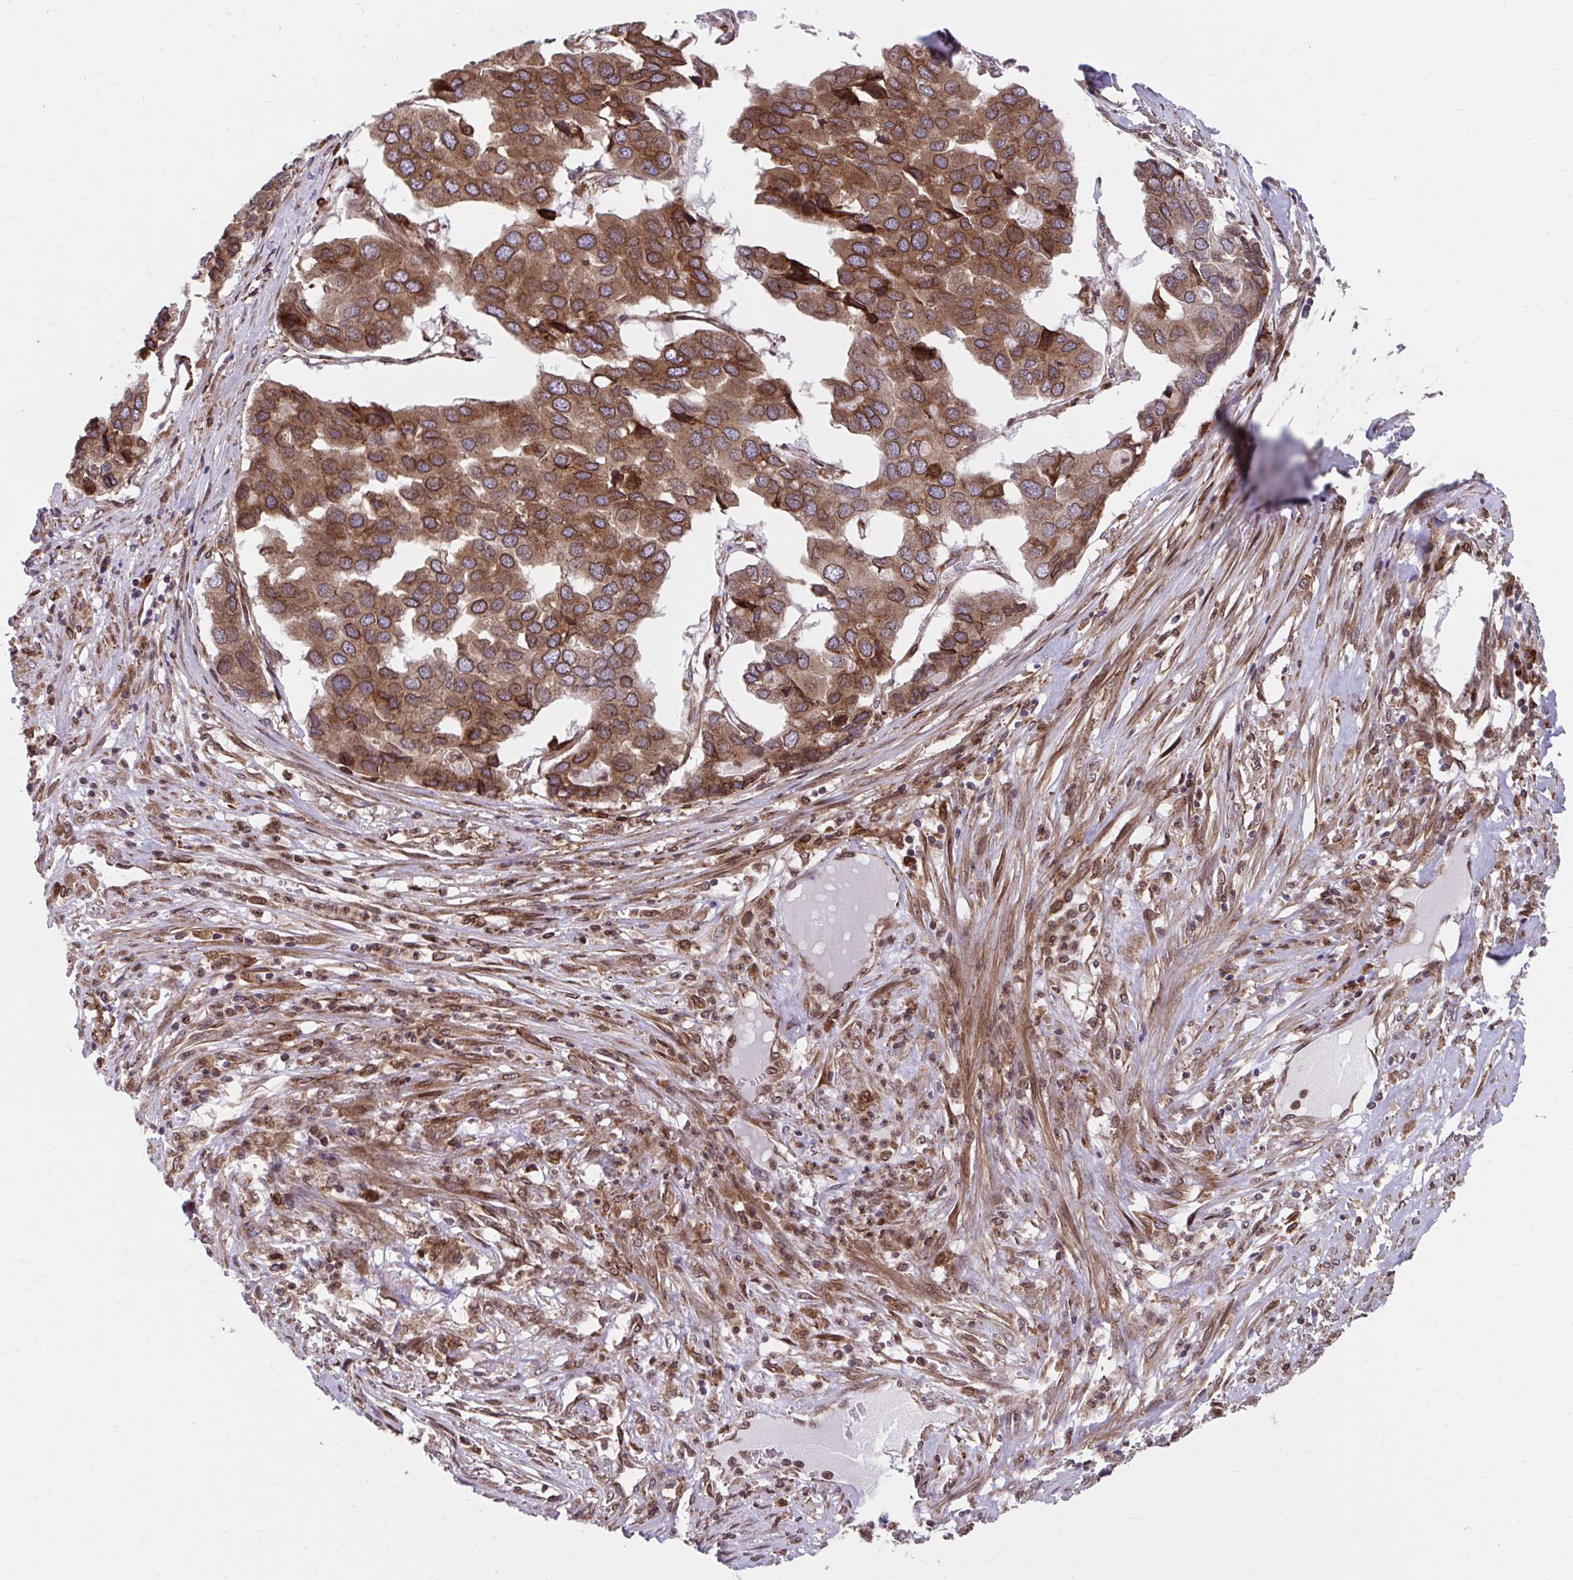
{"staining": {"intensity": "moderate", "quantity": ">75%", "location": "cytoplasmic/membranous"}, "tissue": "pancreatic cancer", "cell_type": "Tumor cells", "image_type": "cancer", "snomed": [{"axis": "morphology", "description": "Adenocarcinoma, NOS"}, {"axis": "topography", "description": "Pancreas"}], "caption": "About >75% of tumor cells in human adenocarcinoma (pancreatic) exhibit moderate cytoplasmic/membranous protein expression as visualized by brown immunohistochemical staining.", "gene": "STIM2", "patient": {"sex": "male", "age": 50}}